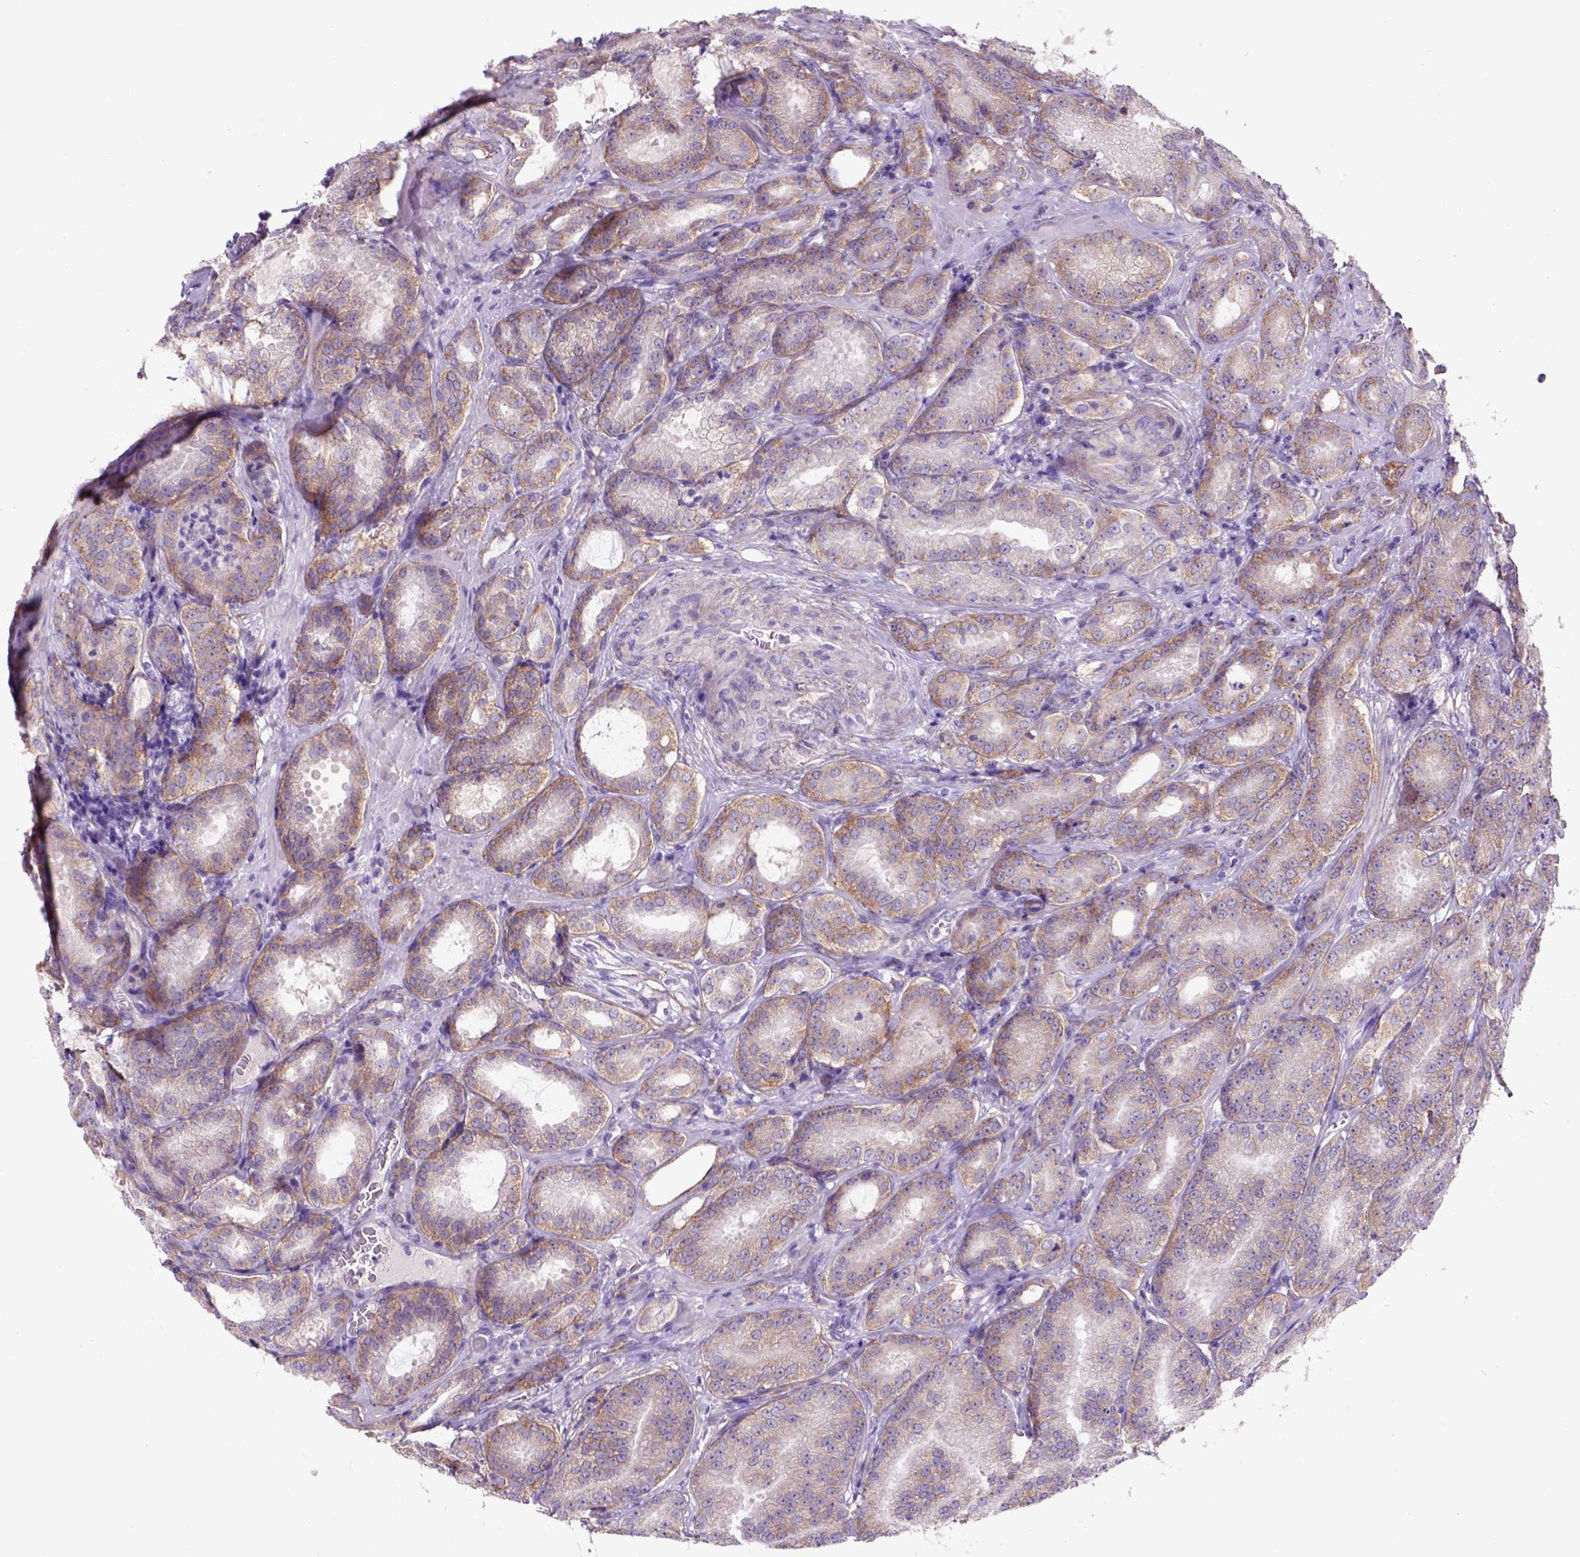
{"staining": {"intensity": "weak", "quantity": ">75%", "location": "cytoplasmic/membranous"}, "tissue": "prostate cancer", "cell_type": "Tumor cells", "image_type": "cancer", "snomed": [{"axis": "morphology", "description": "Adenocarcinoma, High grade"}, {"axis": "topography", "description": "Prostate"}], "caption": "IHC of human prostate high-grade adenocarcinoma reveals low levels of weak cytoplasmic/membranous expression in approximately >75% of tumor cells. The staining was performed using DAB, with brown indicating positive protein expression. Nuclei are stained blue with hematoxylin.", "gene": "EGFR", "patient": {"sex": "male", "age": 64}}